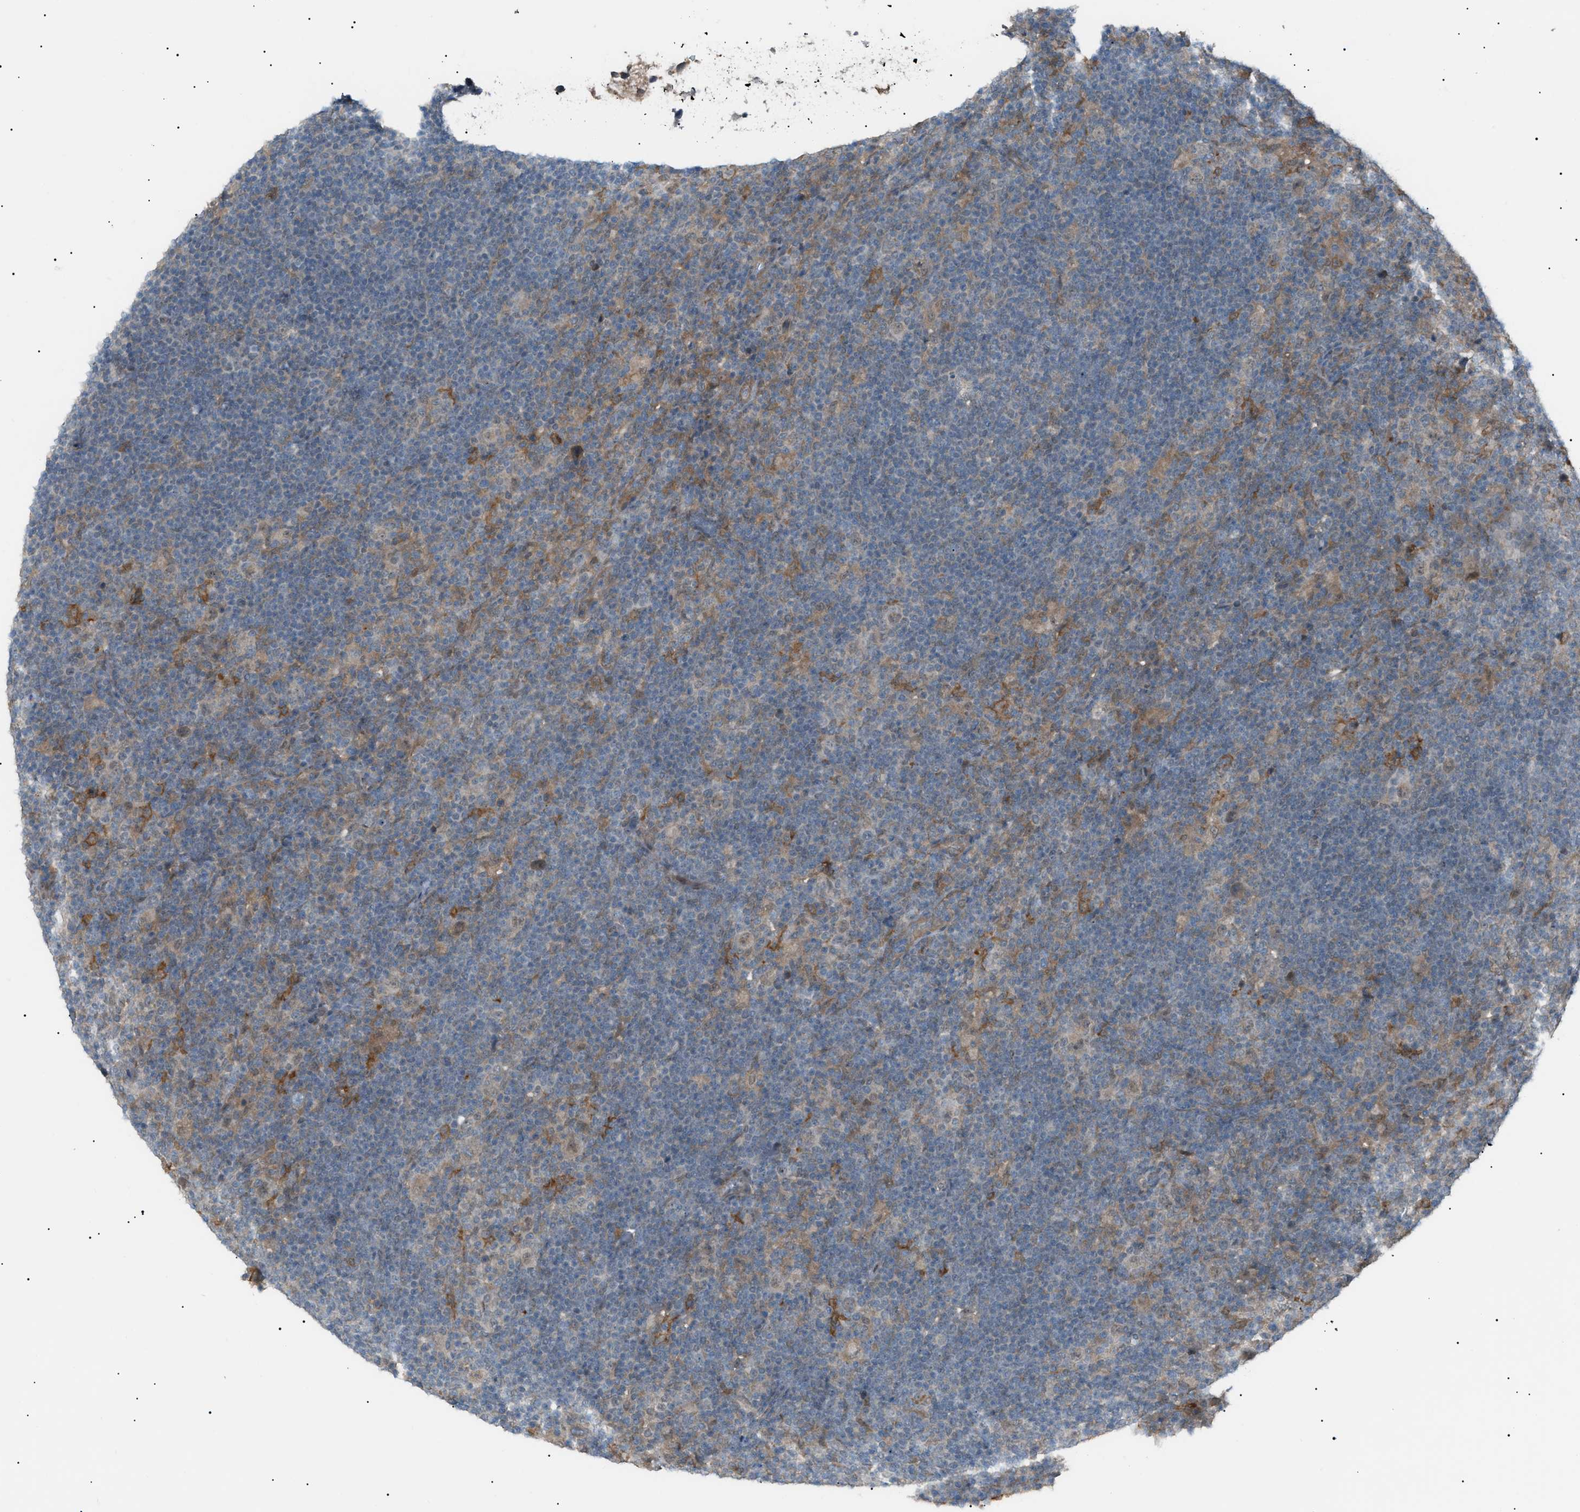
{"staining": {"intensity": "weak", "quantity": ">75%", "location": "cytoplasmic/membranous,nuclear"}, "tissue": "lymphoma", "cell_type": "Tumor cells", "image_type": "cancer", "snomed": [{"axis": "morphology", "description": "Hodgkin's disease, NOS"}, {"axis": "topography", "description": "Lymph node"}], "caption": "Human Hodgkin's disease stained with a protein marker reveals weak staining in tumor cells.", "gene": "LPIN2", "patient": {"sex": "female", "age": 57}}